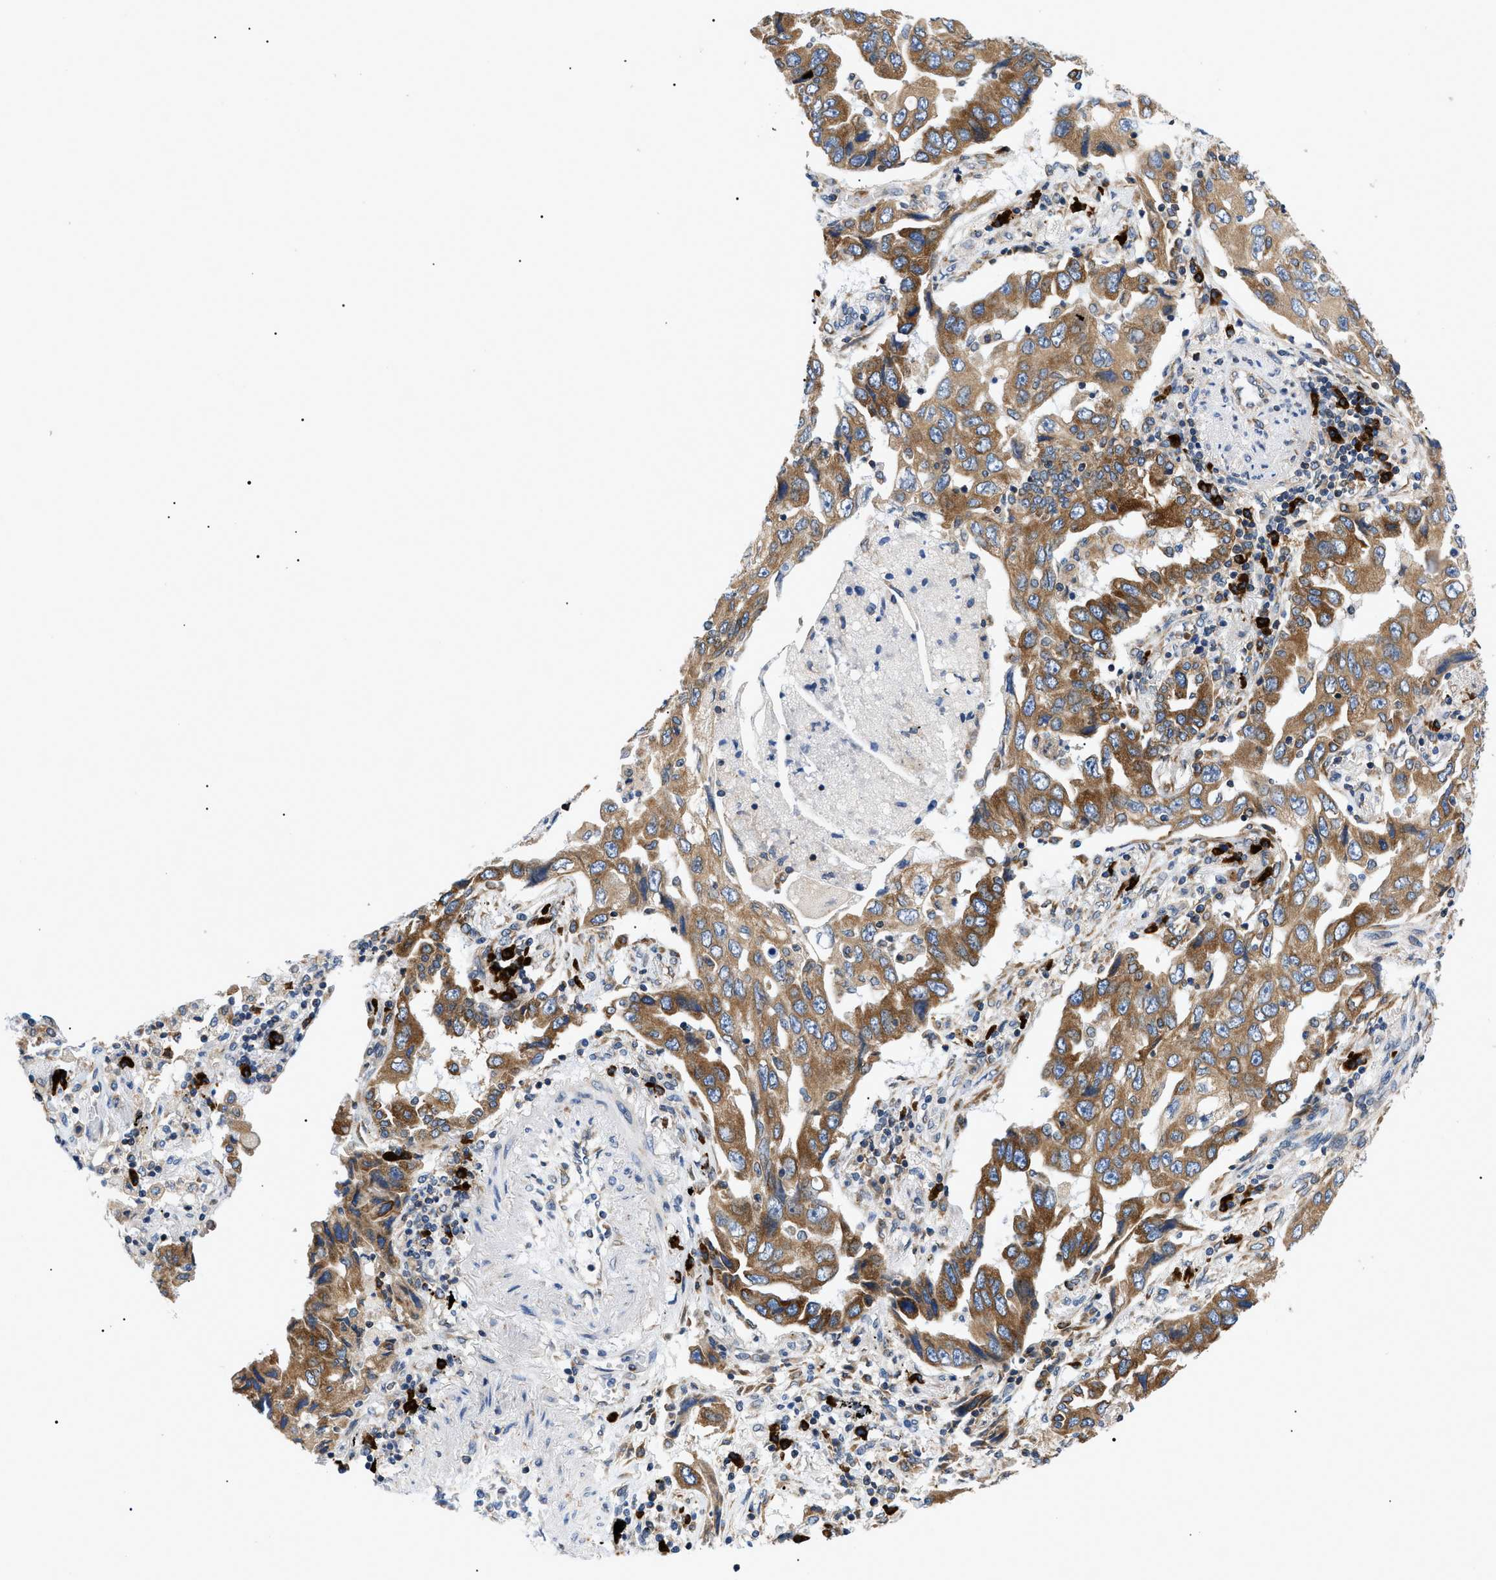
{"staining": {"intensity": "moderate", "quantity": ">75%", "location": "cytoplasmic/membranous"}, "tissue": "lung cancer", "cell_type": "Tumor cells", "image_type": "cancer", "snomed": [{"axis": "morphology", "description": "Adenocarcinoma, NOS"}, {"axis": "topography", "description": "Lung"}], "caption": "Immunohistochemistry (DAB) staining of human adenocarcinoma (lung) exhibits moderate cytoplasmic/membranous protein expression in approximately >75% of tumor cells. Nuclei are stained in blue.", "gene": "DERL1", "patient": {"sex": "female", "age": 65}}